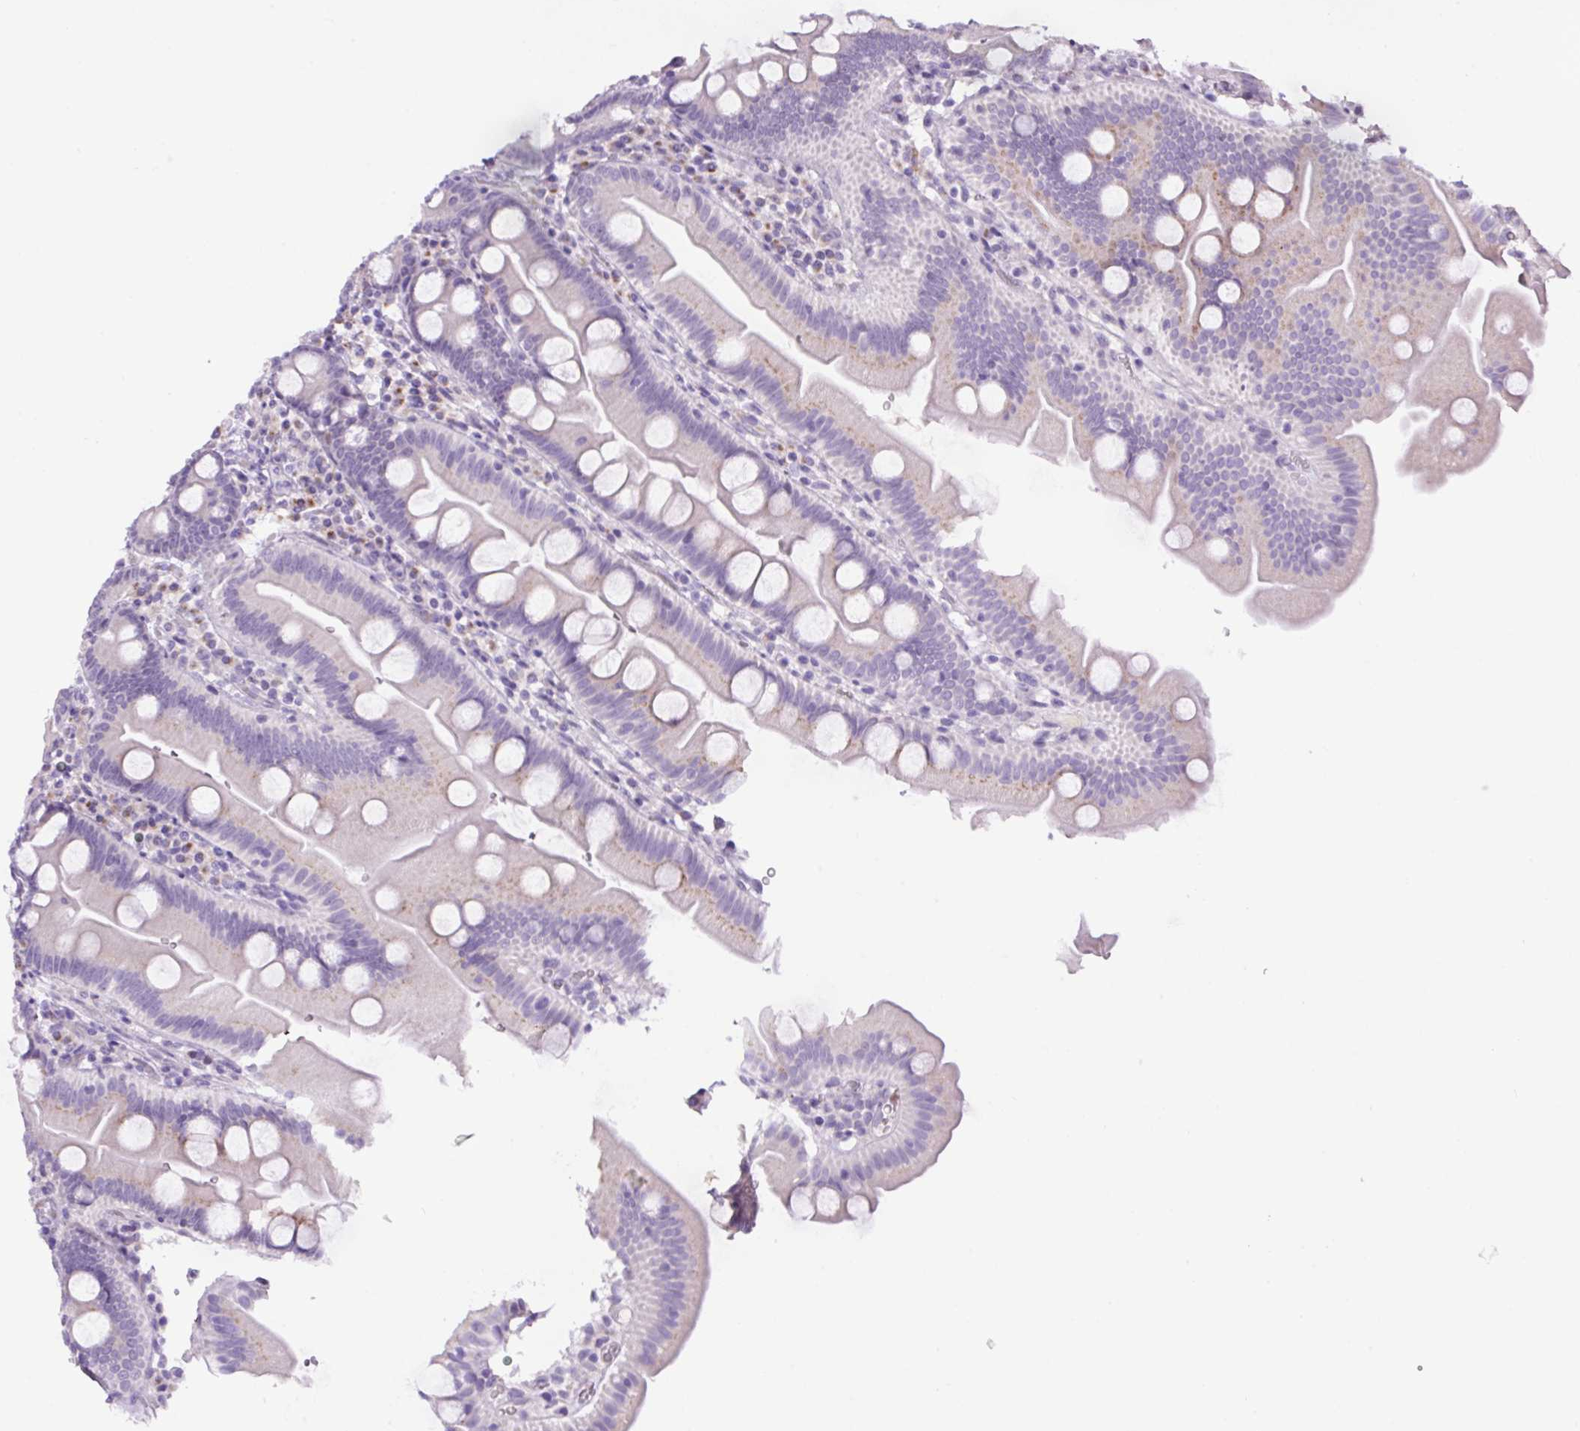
{"staining": {"intensity": "weak", "quantity": "<25%", "location": "cytoplasmic/membranous"}, "tissue": "small intestine", "cell_type": "Glandular cells", "image_type": "normal", "snomed": [{"axis": "morphology", "description": "Normal tissue, NOS"}, {"axis": "topography", "description": "Small intestine"}], "caption": "Immunohistochemistry photomicrograph of normal small intestine: human small intestine stained with DAB (3,3'-diaminobenzidine) reveals no significant protein expression in glandular cells. (DAB immunohistochemistry visualized using brightfield microscopy, high magnification).", "gene": "MFSD3", "patient": {"sex": "female", "age": 68}}